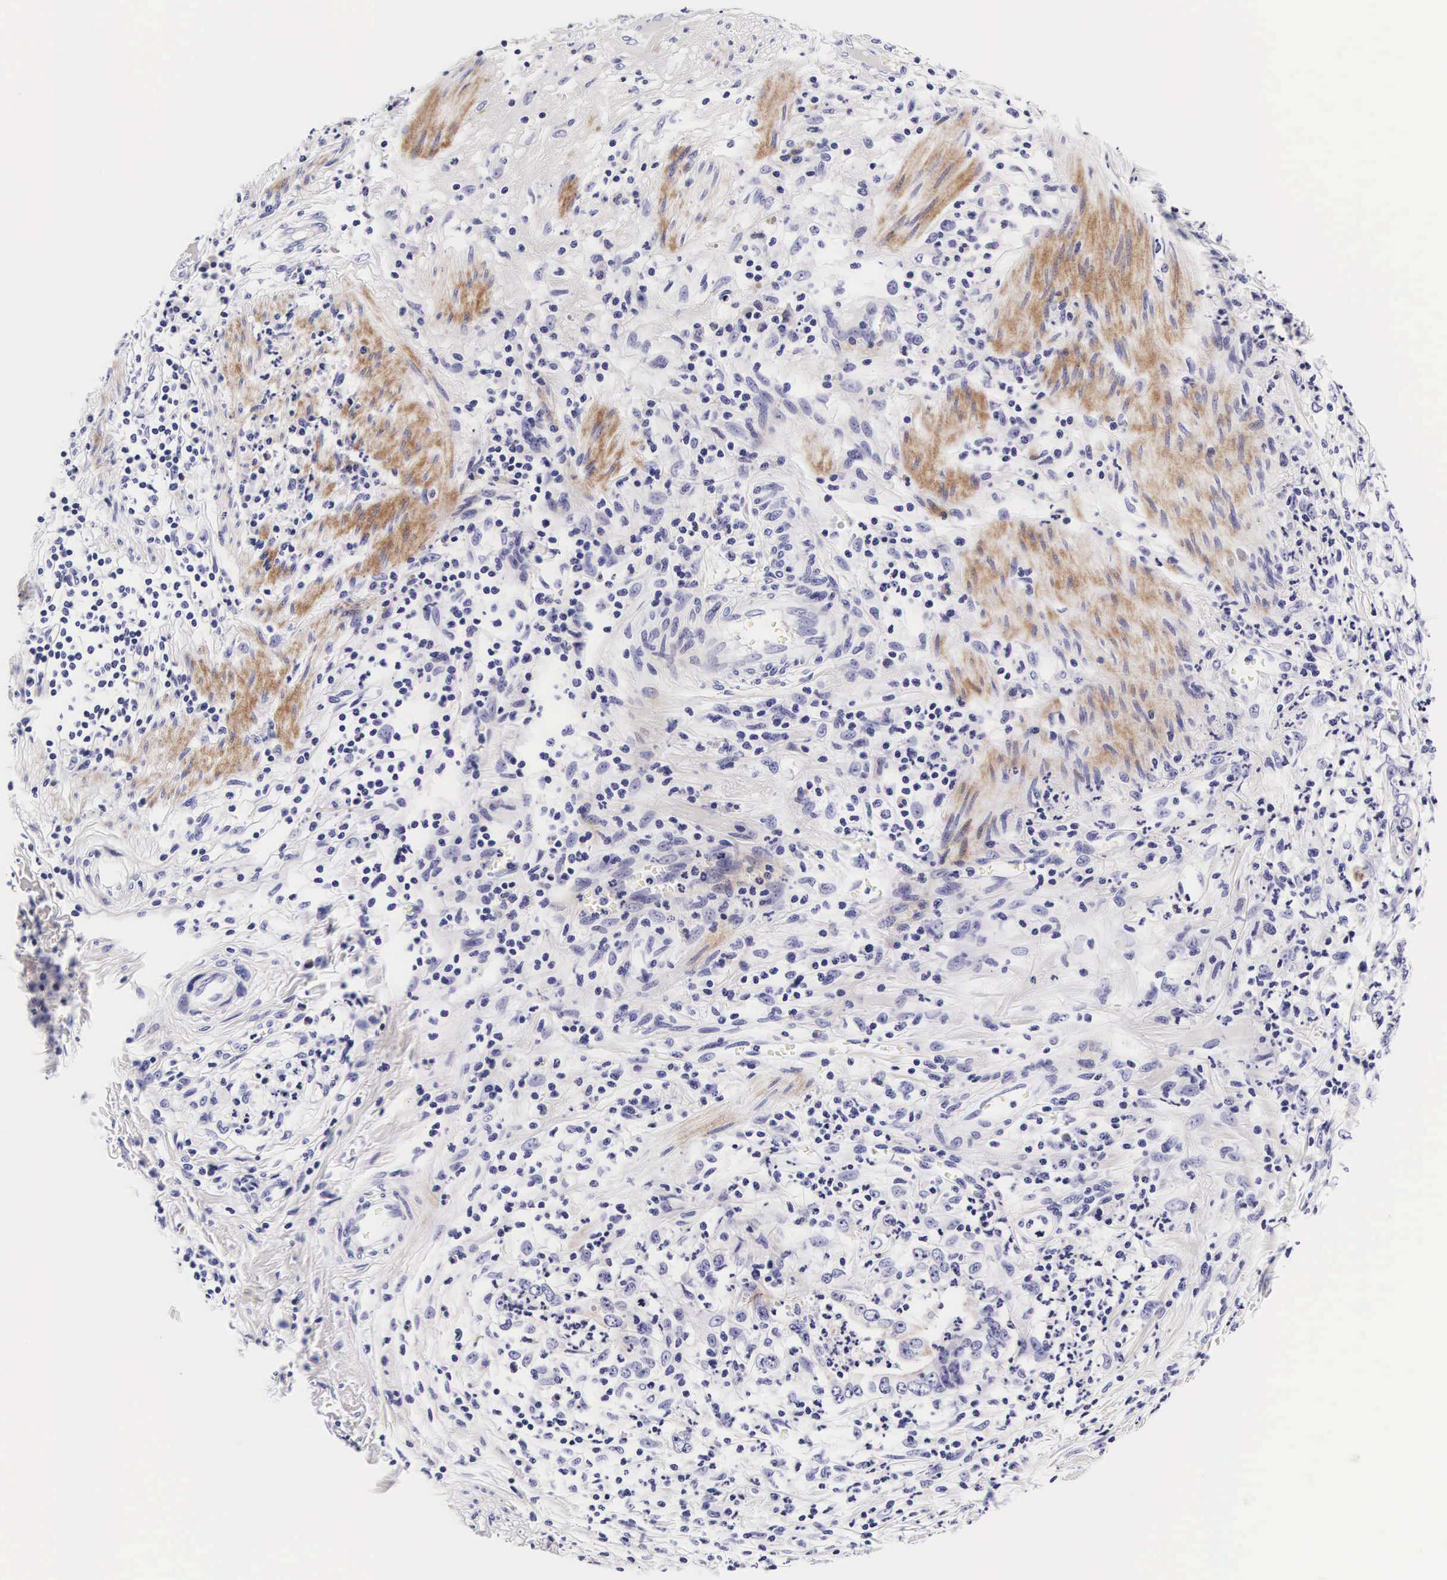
{"staining": {"intensity": "weak", "quantity": "<25%", "location": "cytoplasmic/membranous"}, "tissue": "stomach cancer", "cell_type": "Tumor cells", "image_type": "cancer", "snomed": [{"axis": "morphology", "description": "Adenocarcinoma, NOS"}, {"axis": "topography", "description": "Stomach, lower"}], "caption": "A micrograph of human stomach cancer is negative for staining in tumor cells. (Brightfield microscopy of DAB (3,3'-diaminobenzidine) IHC at high magnification).", "gene": "UPRT", "patient": {"sex": "female", "age": 86}}